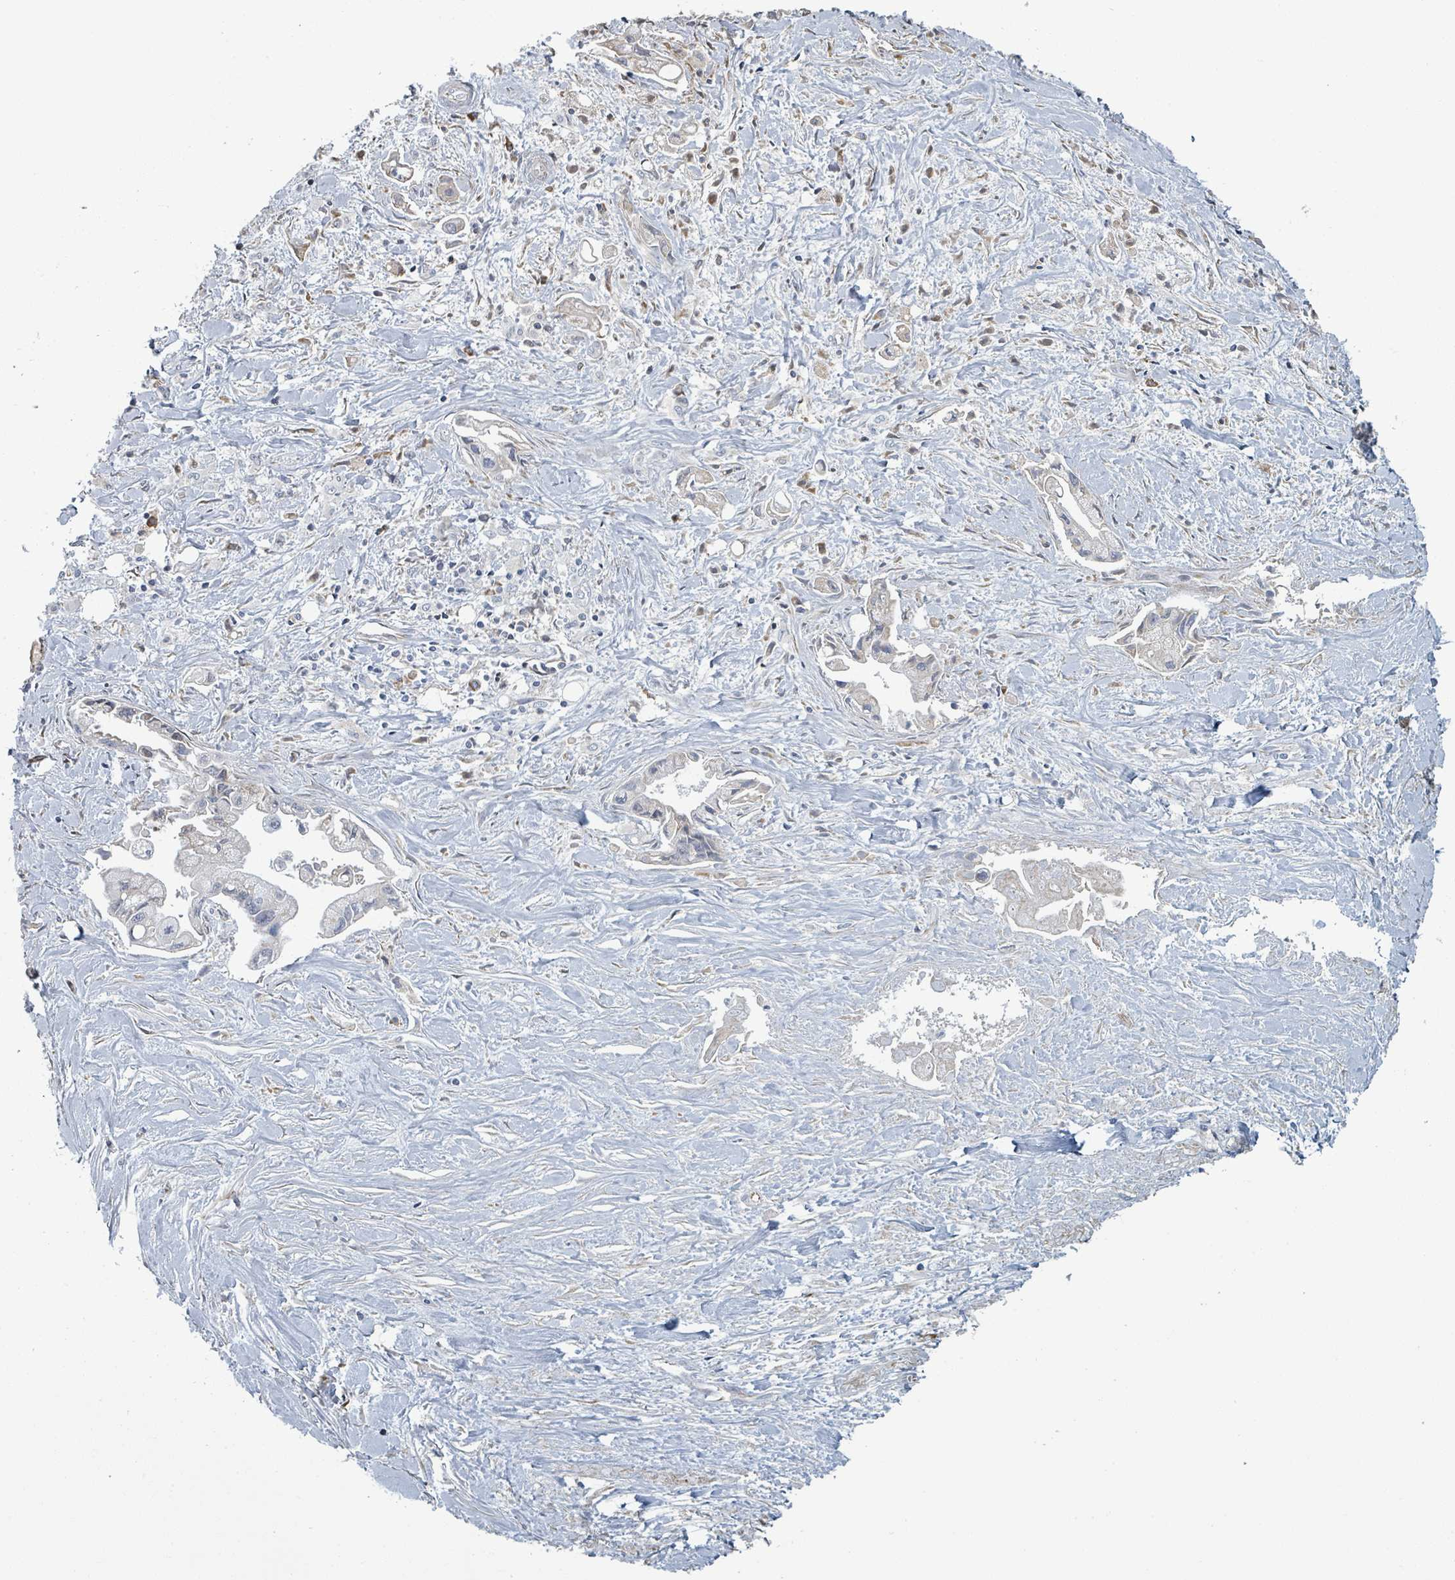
{"staining": {"intensity": "negative", "quantity": "none", "location": "none"}, "tissue": "pancreatic cancer", "cell_type": "Tumor cells", "image_type": "cancer", "snomed": [{"axis": "morphology", "description": "Adenocarcinoma, NOS"}, {"axis": "topography", "description": "Pancreas"}], "caption": "Protein analysis of pancreatic cancer displays no significant expression in tumor cells.", "gene": "RAB33B", "patient": {"sex": "male", "age": 61}}